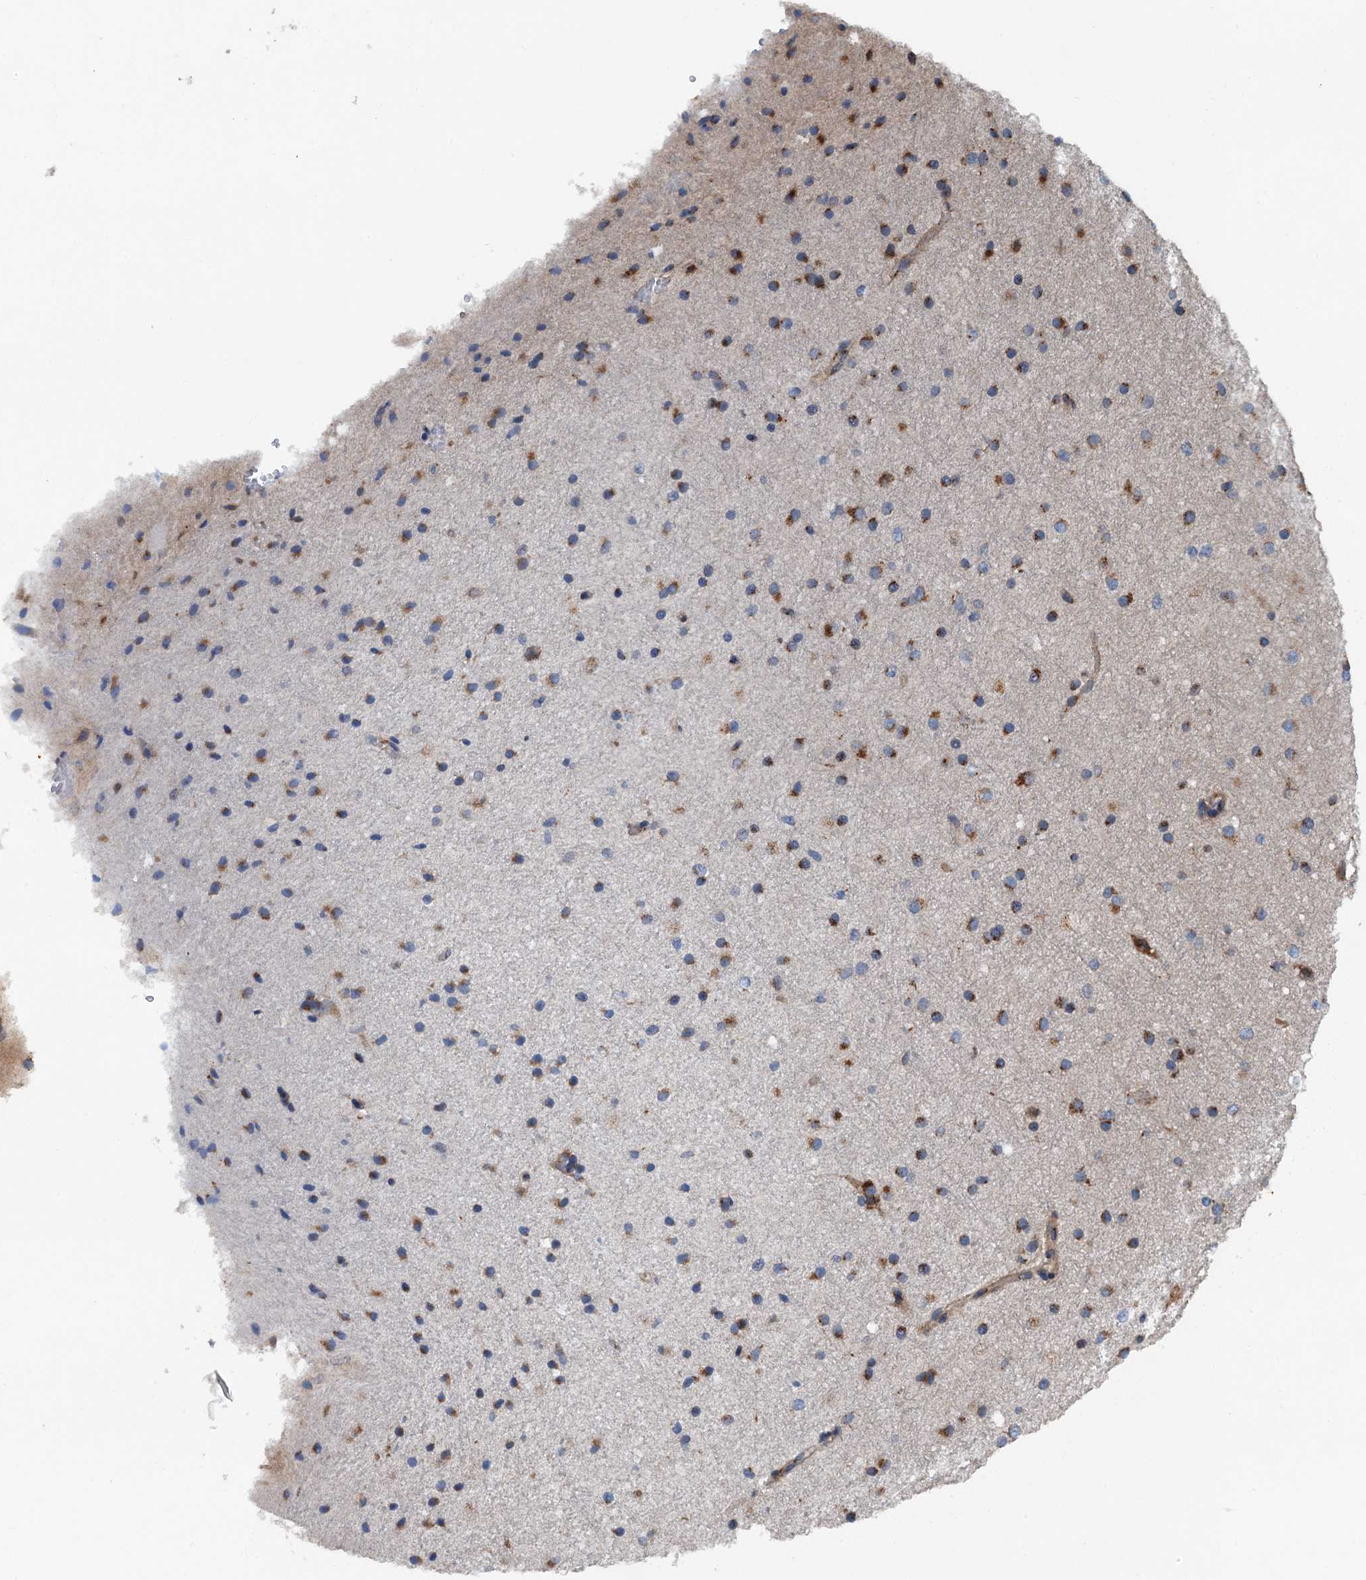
{"staining": {"intensity": "moderate", "quantity": "25%-75%", "location": "cytoplasmic/membranous"}, "tissue": "cerebral cortex", "cell_type": "Endothelial cells", "image_type": "normal", "snomed": [{"axis": "morphology", "description": "Normal tissue, NOS"}, {"axis": "morphology", "description": "Developmental malformation"}, {"axis": "topography", "description": "Cerebral cortex"}], "caption": "Moderate cytoplasmic/membranous protein staining is seen in approximately 25%-75% of endothelial cells in cerebral cortex.", "gene": "COG3", "patient": {"sex": "female", "age": 30}}